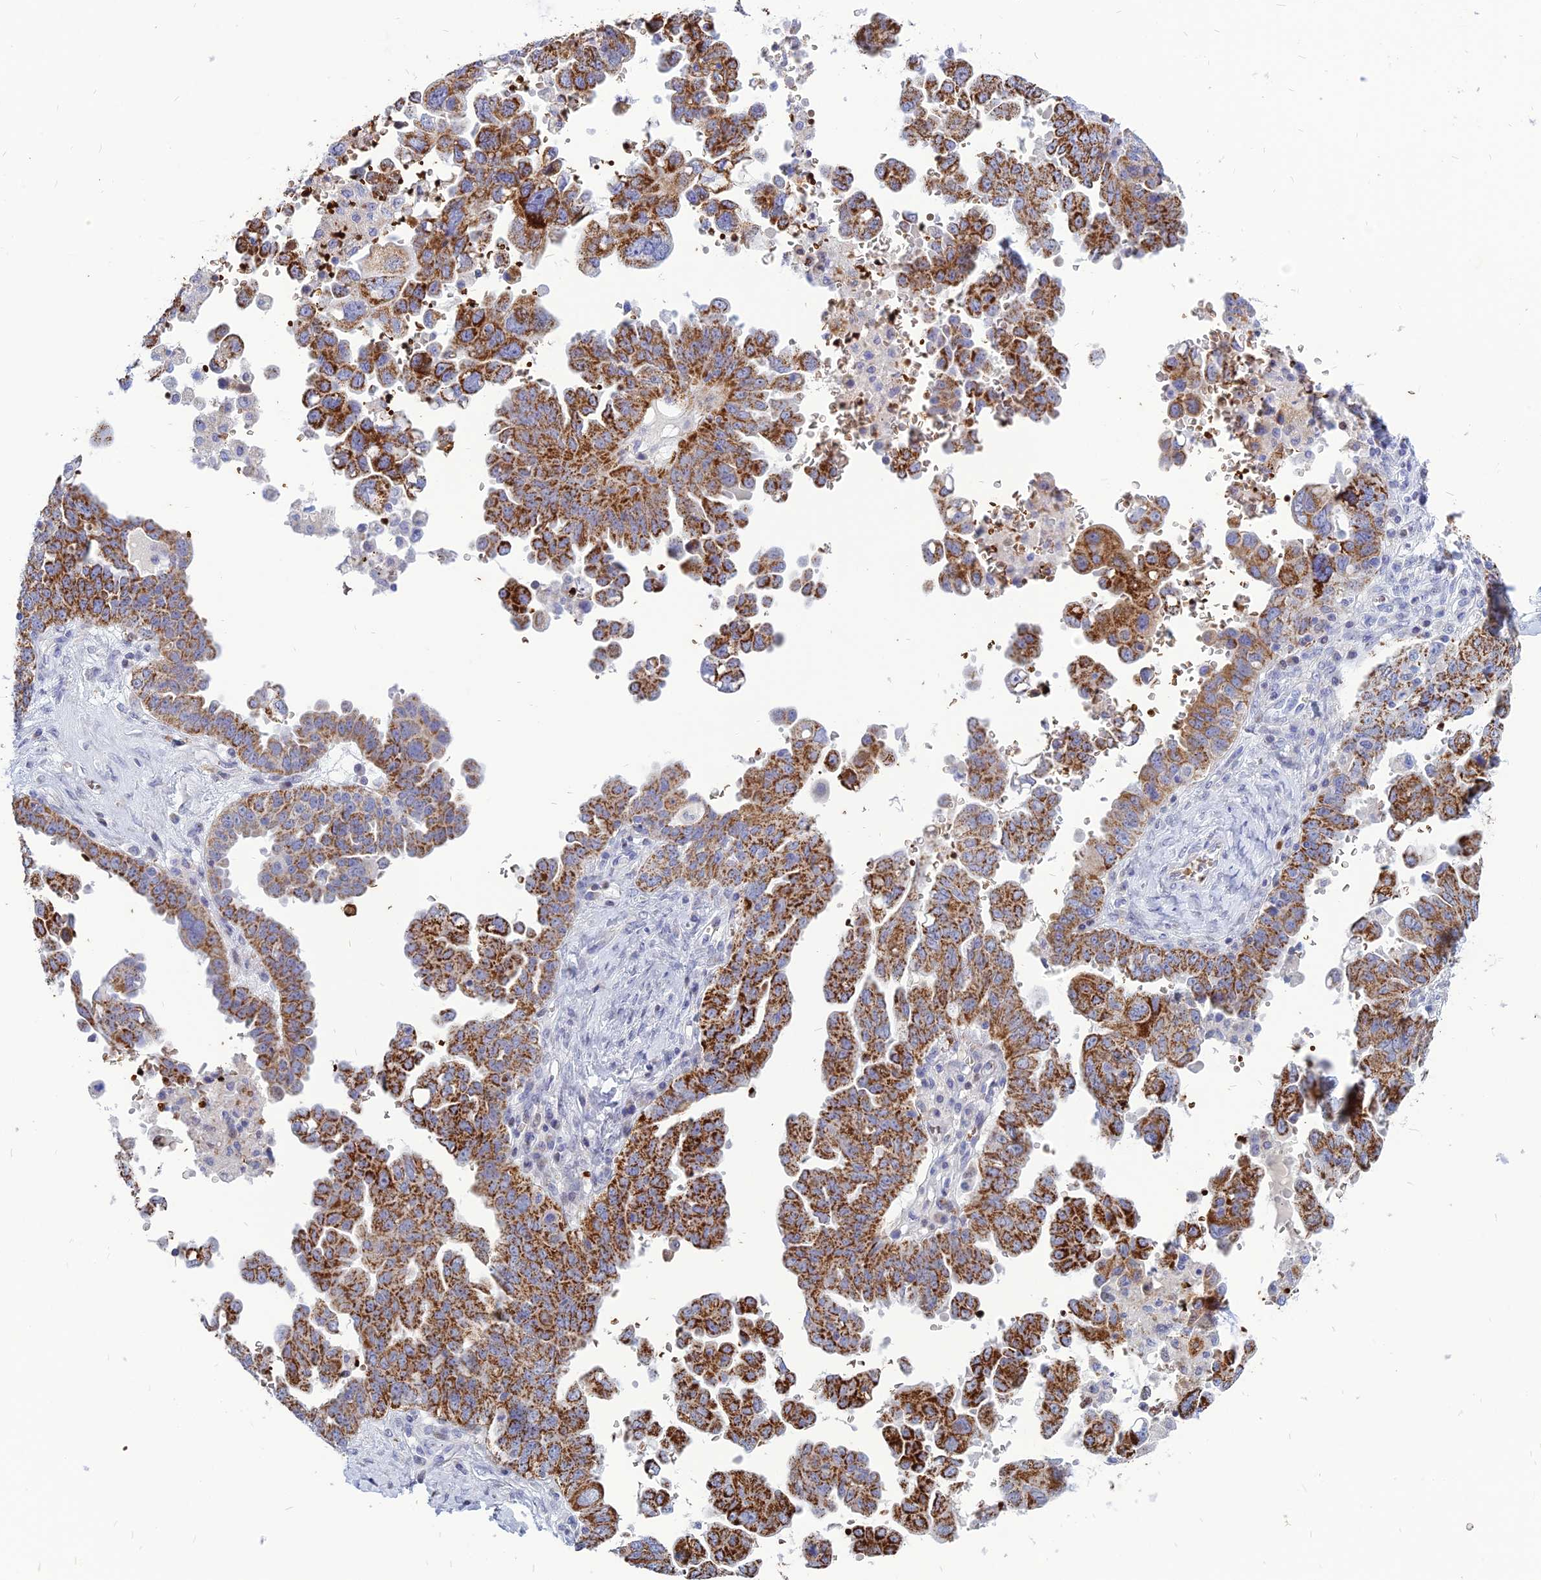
{"staining": {"intensity": "strong", "quantity": ">75%", "location": "cytoplasmic/membranous"}, "tissue": "ovarian cancer", "cell_type": "Tumor cells", "image_type": "cancer", "snomed": [{"axis": "morphology", "description": "Carcinoma, endometroid"}, {"axis": "topography", "description": "Ovary"}], "caption": "Protein staining reveals strong cytoplasmic/membranous staining in approximately >75% of tumor cells in ovarian cancer (endometroid carcinoma).", "gene": "HHAT", "patient": {"sex": "female", "age": 62}}